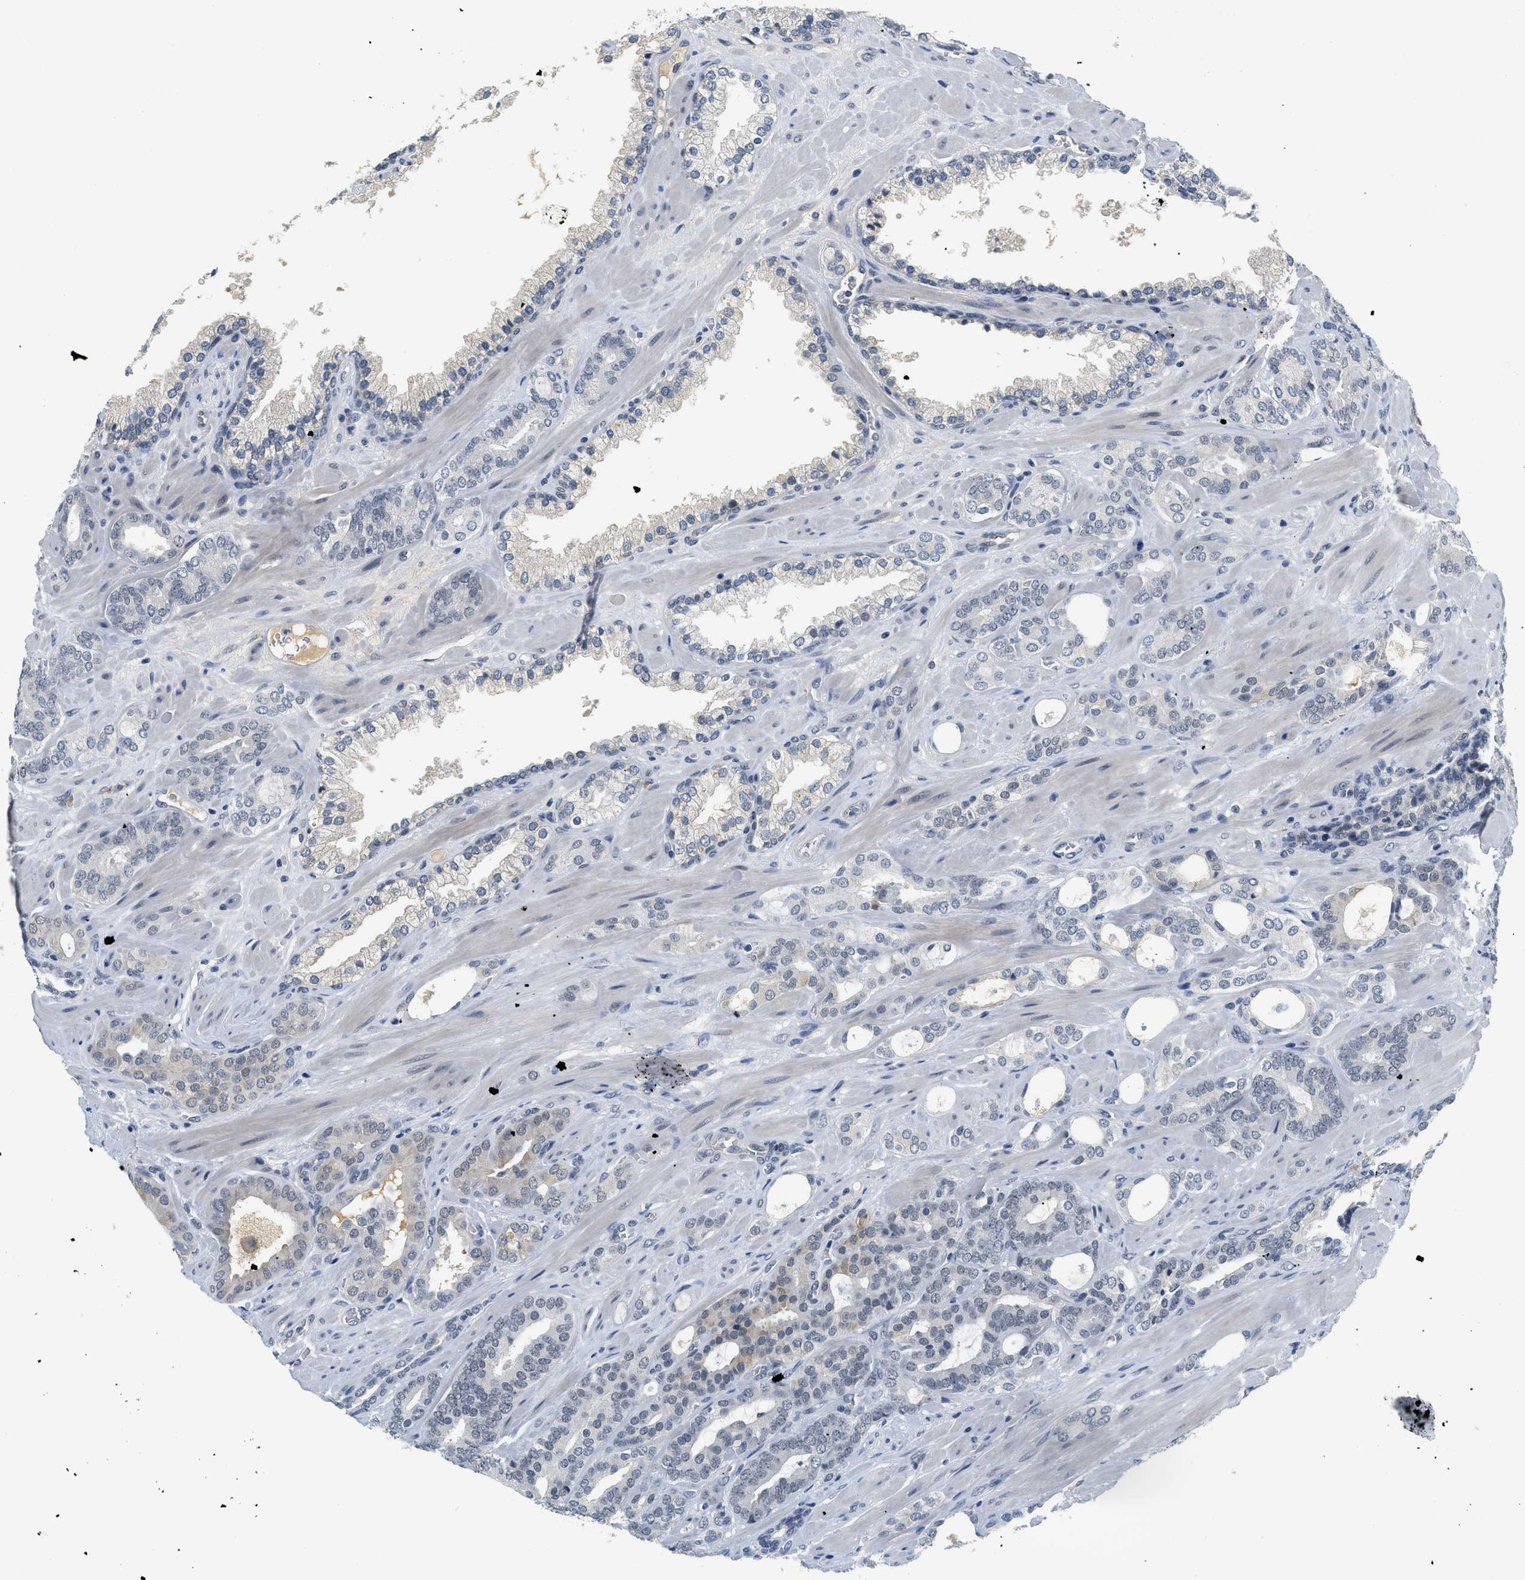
{"staining": {"intensity": "negative", "quantity": "none", "location": "none"}, "tissue": "prostate cancer", "cell_type": "Tumor cells", "image_type": "cancer", "snomed": [{"axis": "morphology", "description": "Adenocarcinoma, Low grade"}, {"axis": "topography", "description": "Prostate"}], "caption": "DAB (3,3'-diaminobenzidine) immunohistochemical staining of low-grade adenocarcinoma (prostate) exhibits no significant expression in tumor cells. (Stains: DAB immunohistochemistry (IHC) with hematoxylin counter stain, Microscopy: brightfield microscopy at high magnification).", "gene": "MZF1", "patient": {"sex": "male", "age": 63}}